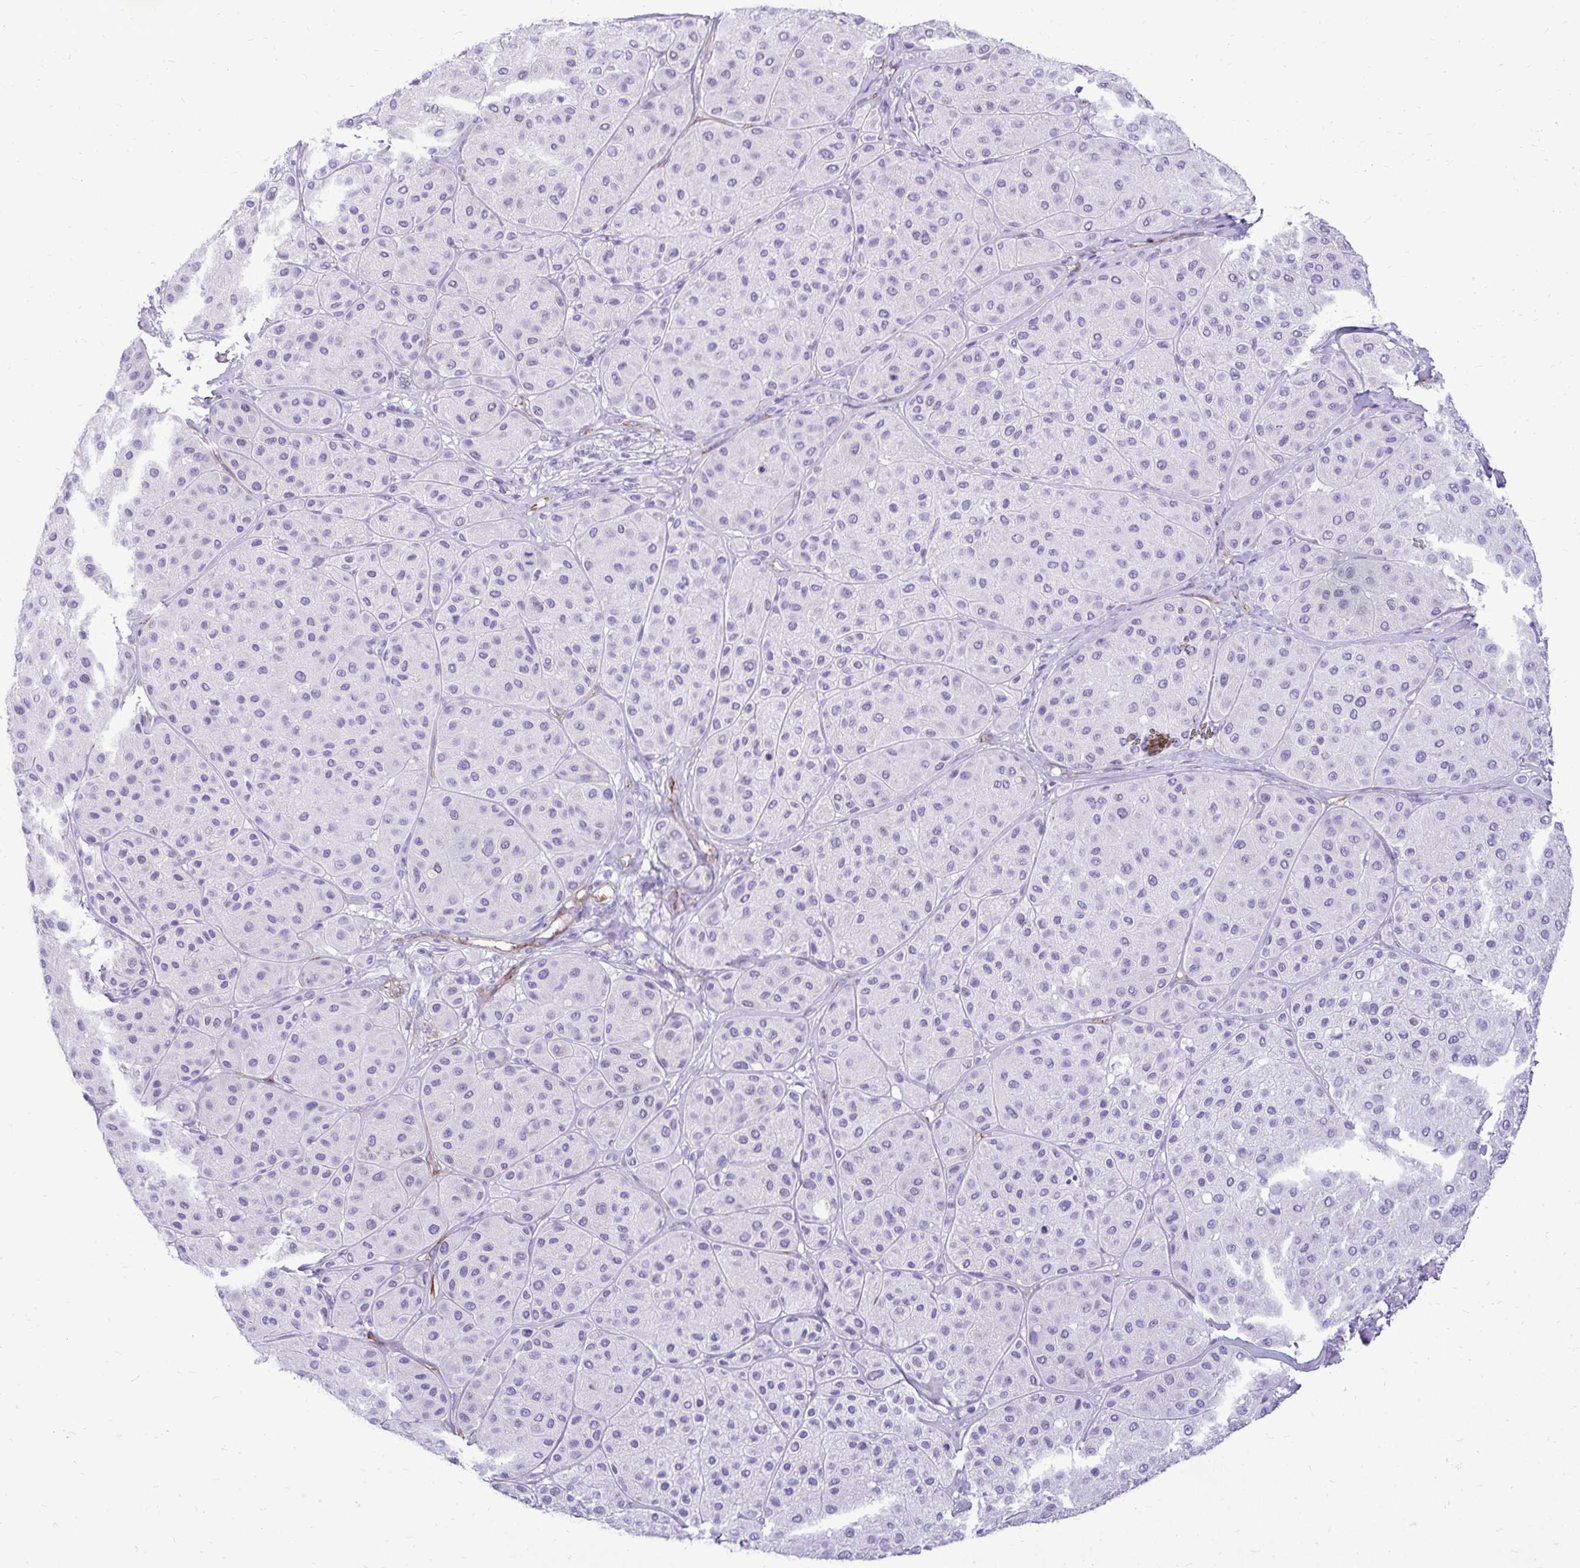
{"staining": {"intensity": "negative", "quantity": "none", "location": "none"}, "tissue": "melanoma", "cell_type": "Tumor cells", "image_type": "cancer", "snomed": [{"axis": "morphology", "description": "Malignant melanoma, Metastatic site"}, {"axis": "topography", "description": "Smooth muscle"}], "caption": "Malignant melanoma (metastatic site) stained for a protein using IHC displays no expression tumor cells.", "gene": "PELI3", "patient": {"sex": "male", "age": 41}}